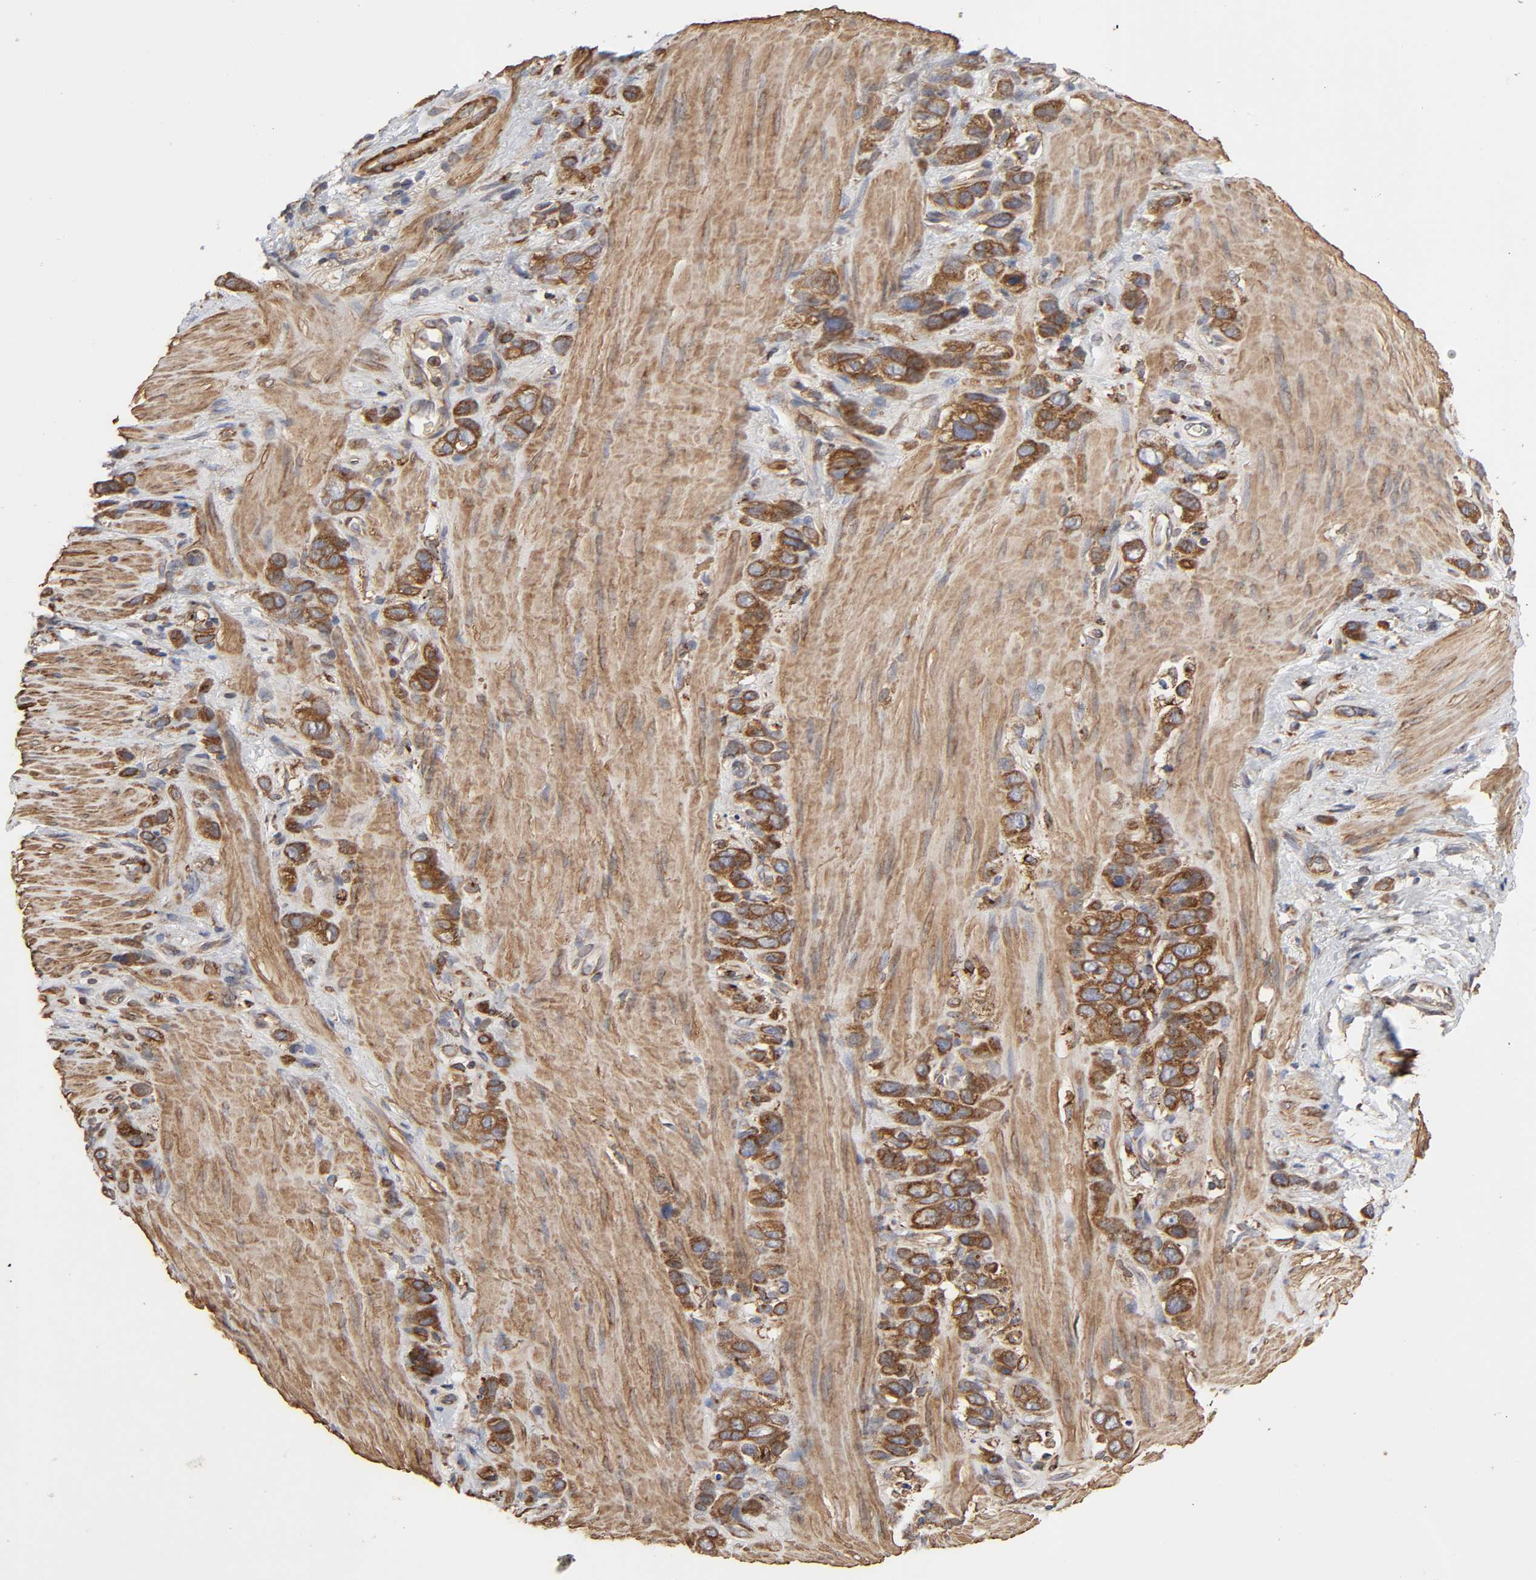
{"staining": {"intensity": "strong", "quantity": ">75%", "location": "cytoplasmic/membranous"}, "tissue": "stomach cancer", "cell_type": "Tumor cells", "image_type": "cancer", "snomed": [{"axis": "morphology", "description": "Normal tissue, NOS"}, {"axis": "morphology", "description": "Adenocarcinoma, NOS"}, {"axis": "morphology", "description": "Adenocarcinoma, High grade"}, {"axis": "topography", "description": "Stomach, upper"}, {"axis": "topography", "description": "Stomach"}], "caption": "A brown stain highlights strong cytoplasmic/membranous staining of a protein in adenocarcinoma (stomach) tumor cells.", "gene": "GNPTG", "patient": {"sex": "female", "age": 65}}